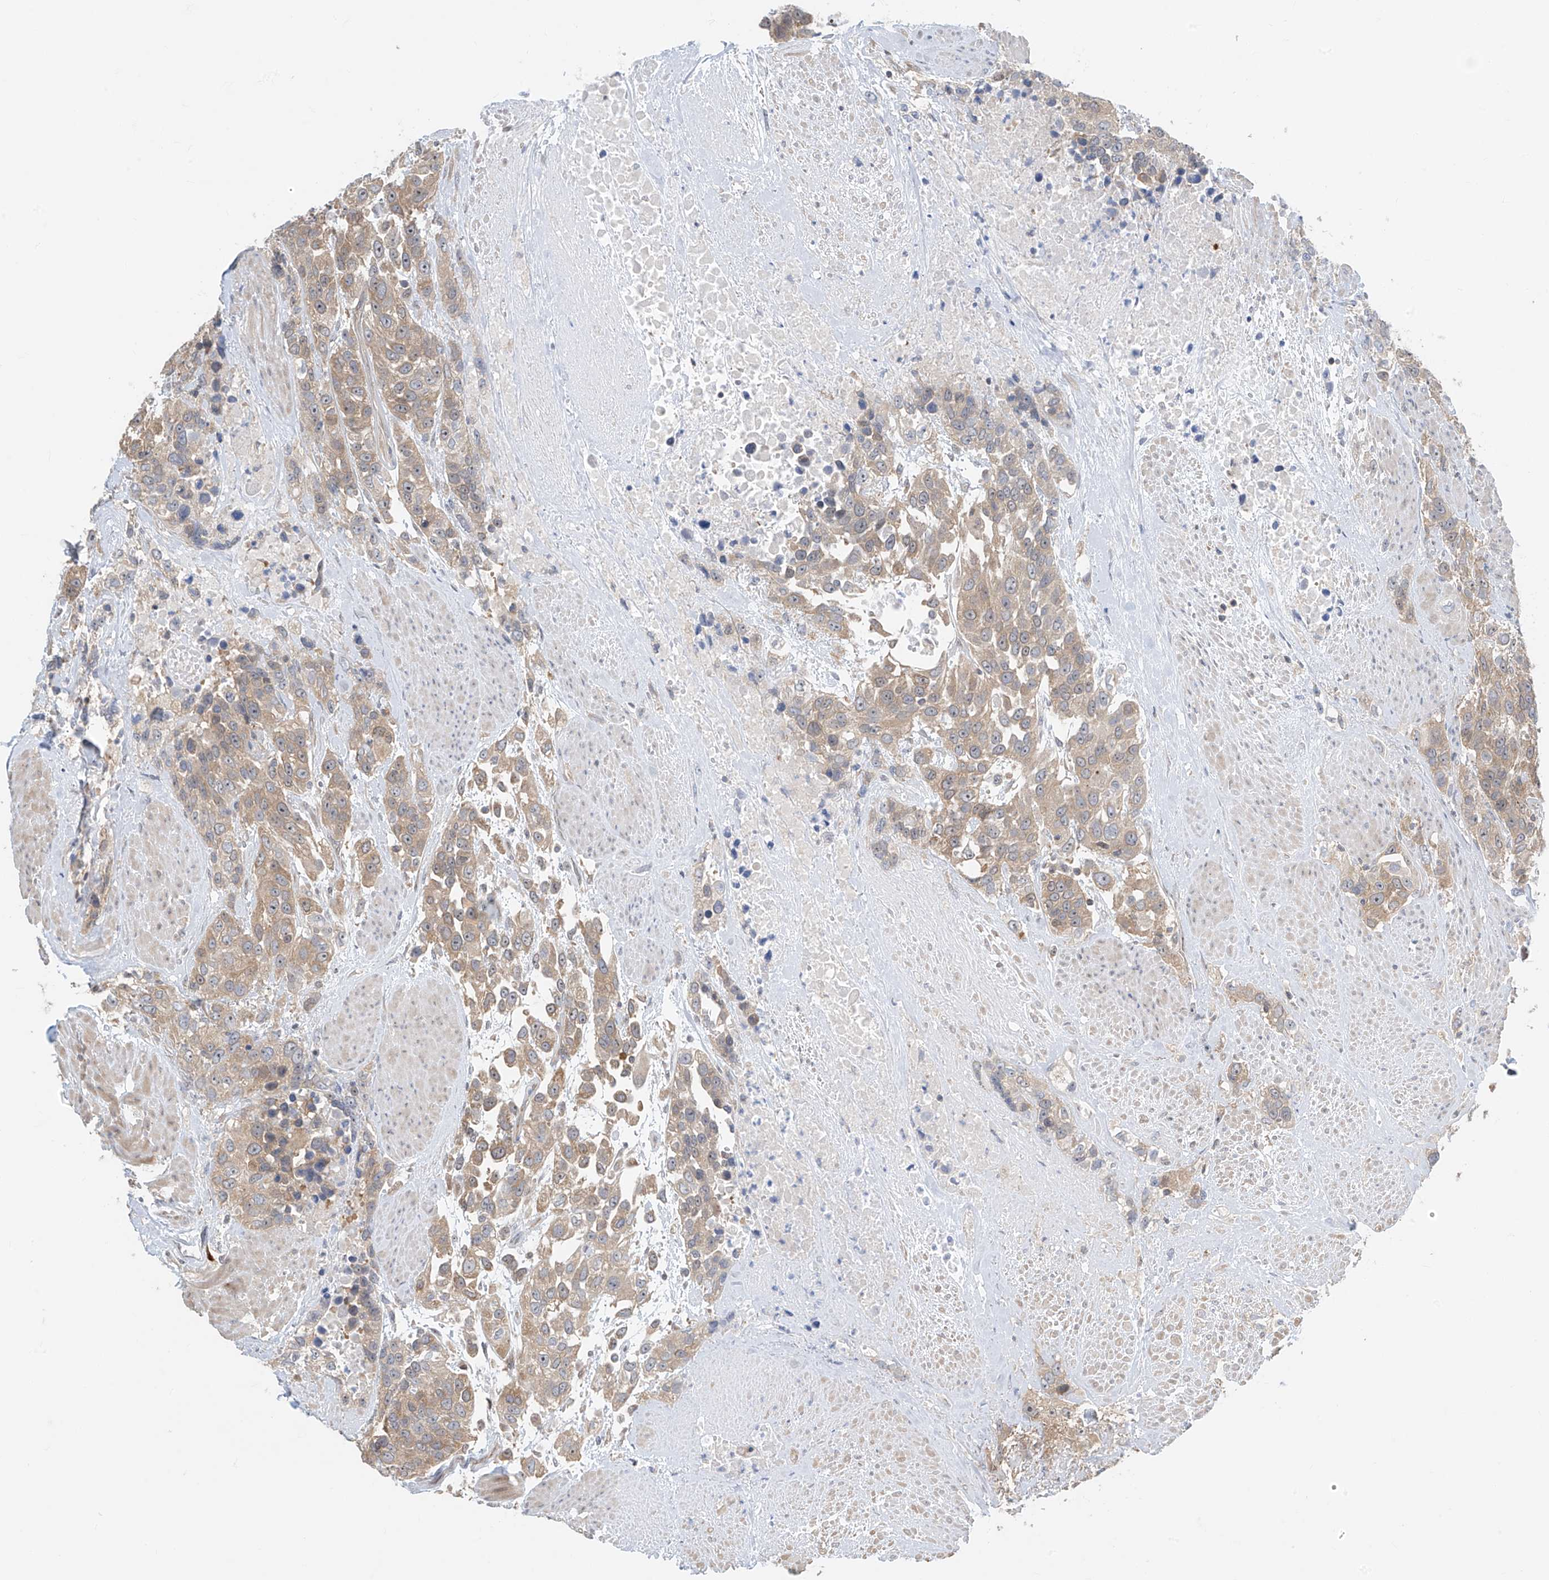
{"staining": {"intensity": "weak", "quantity": ">75%", "location": "cytoplasmic/membranous"}, "tissue": "urothelial cancer", "cell_type": "Tumor cells", "image_type": "cancer", "snomed": [{"axis": "morphology", "description": "Urothelial carcinoma, High grade"}, {"axis": "topography", "description": "Urinary bladder"}], "caption": "The image shows staining of urothelial cancer, revealing weak cytoplasmic/membranous protein staining (brown color) within tumor cells.", "gene": "TTC38", "patient": {"sex": "female", "age": 80}}